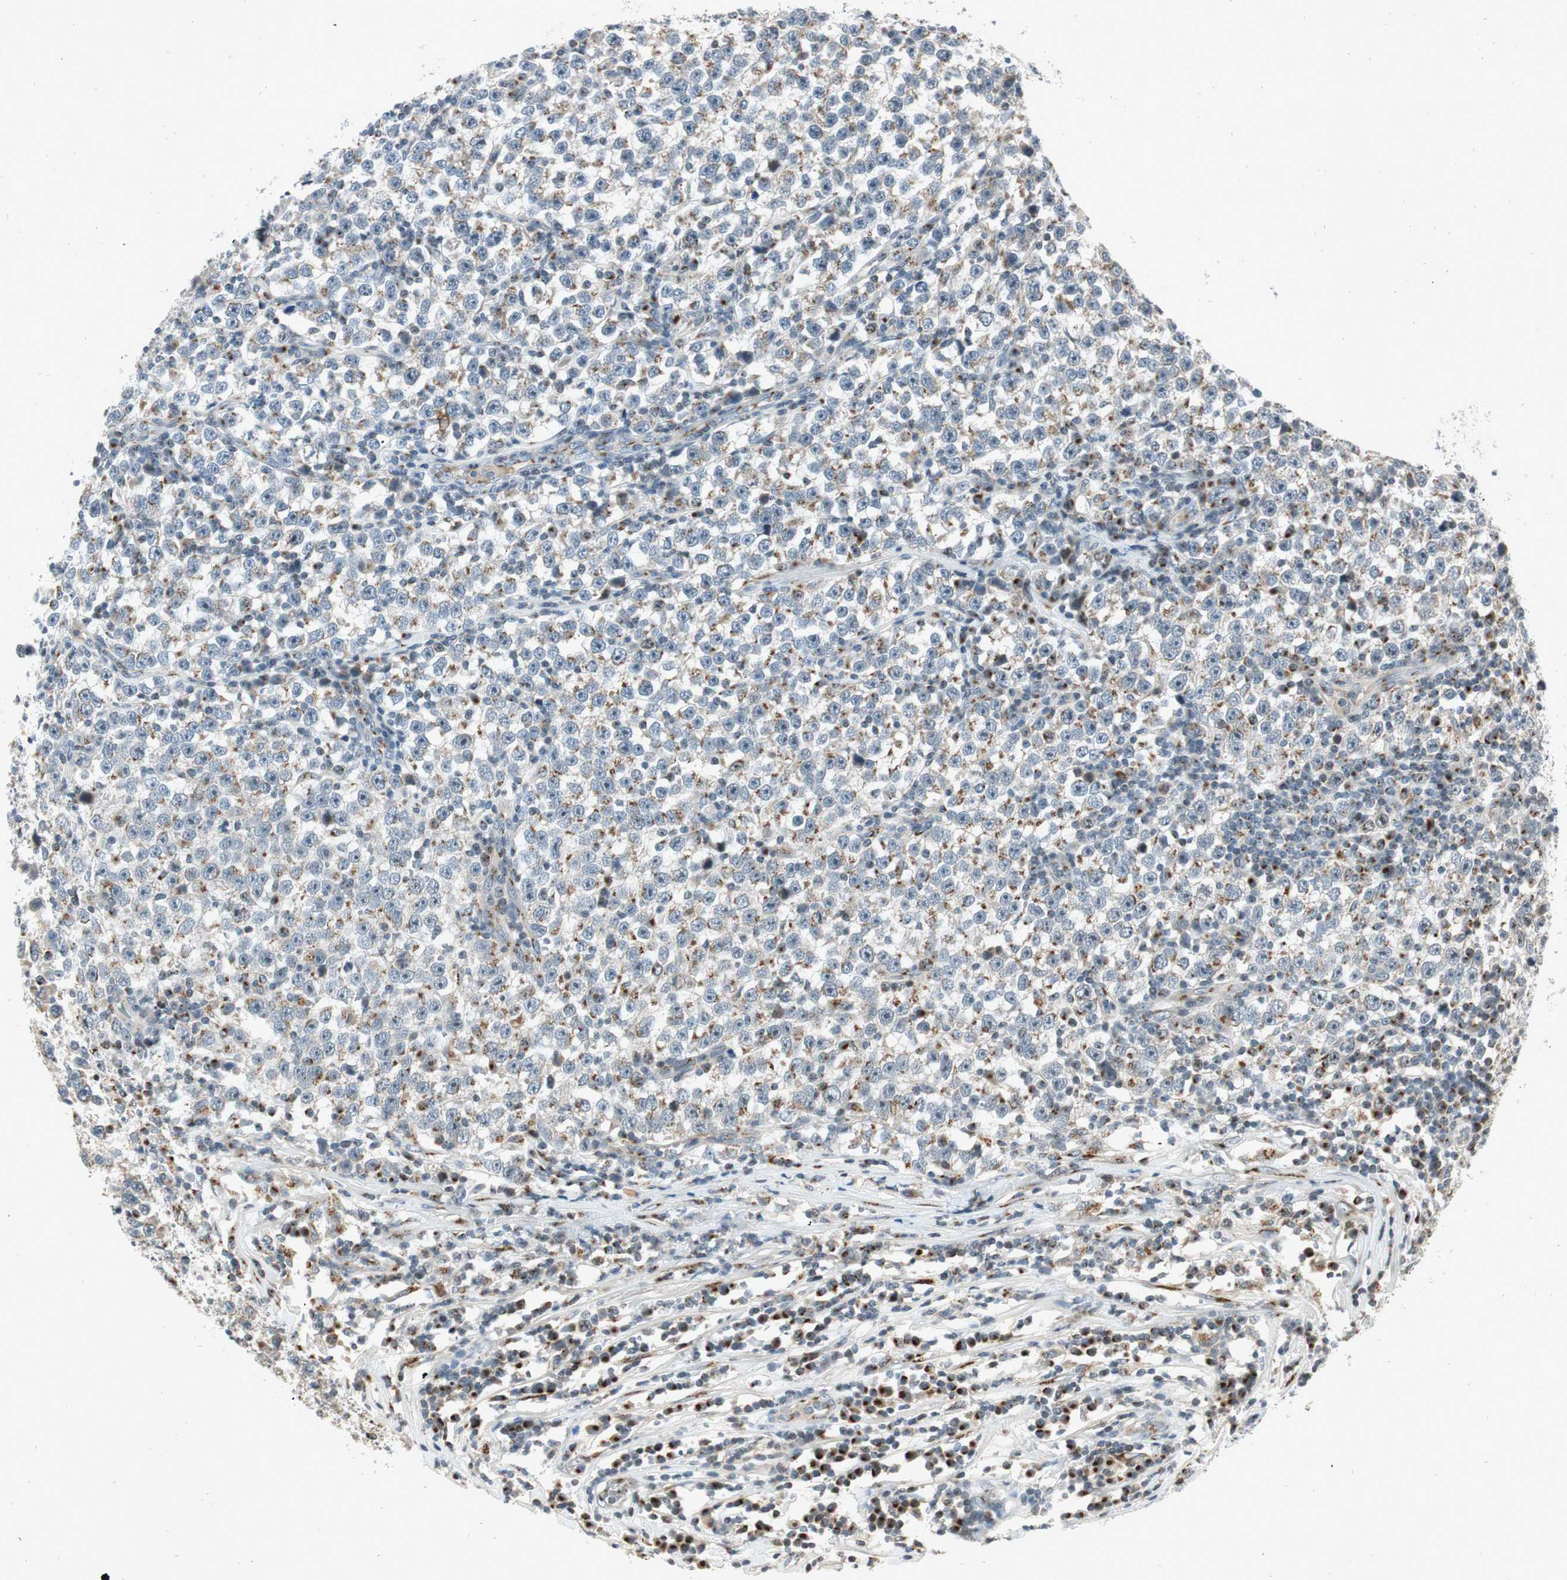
{"staining": {"intensity": "weak", "quantity": ">75%", "location": "cytoplasmic/membranous"}, "tissue": "testis cancer", "cell_type": "Tumor cells", "image_type": "cancer", "snomed": [{"axis": "morphology", "description": "Seminoma, NOS"}, {"axis": "topography", "description": "Testis"}], "caption": "Approximately >75% of tumor cells in testis cancer display weak cytoplasmic/membranous protein expression as visualized by brown immunohistochemical staining.", "gene": "NEO1", "patient": {"sex": "male", "age": 43}}